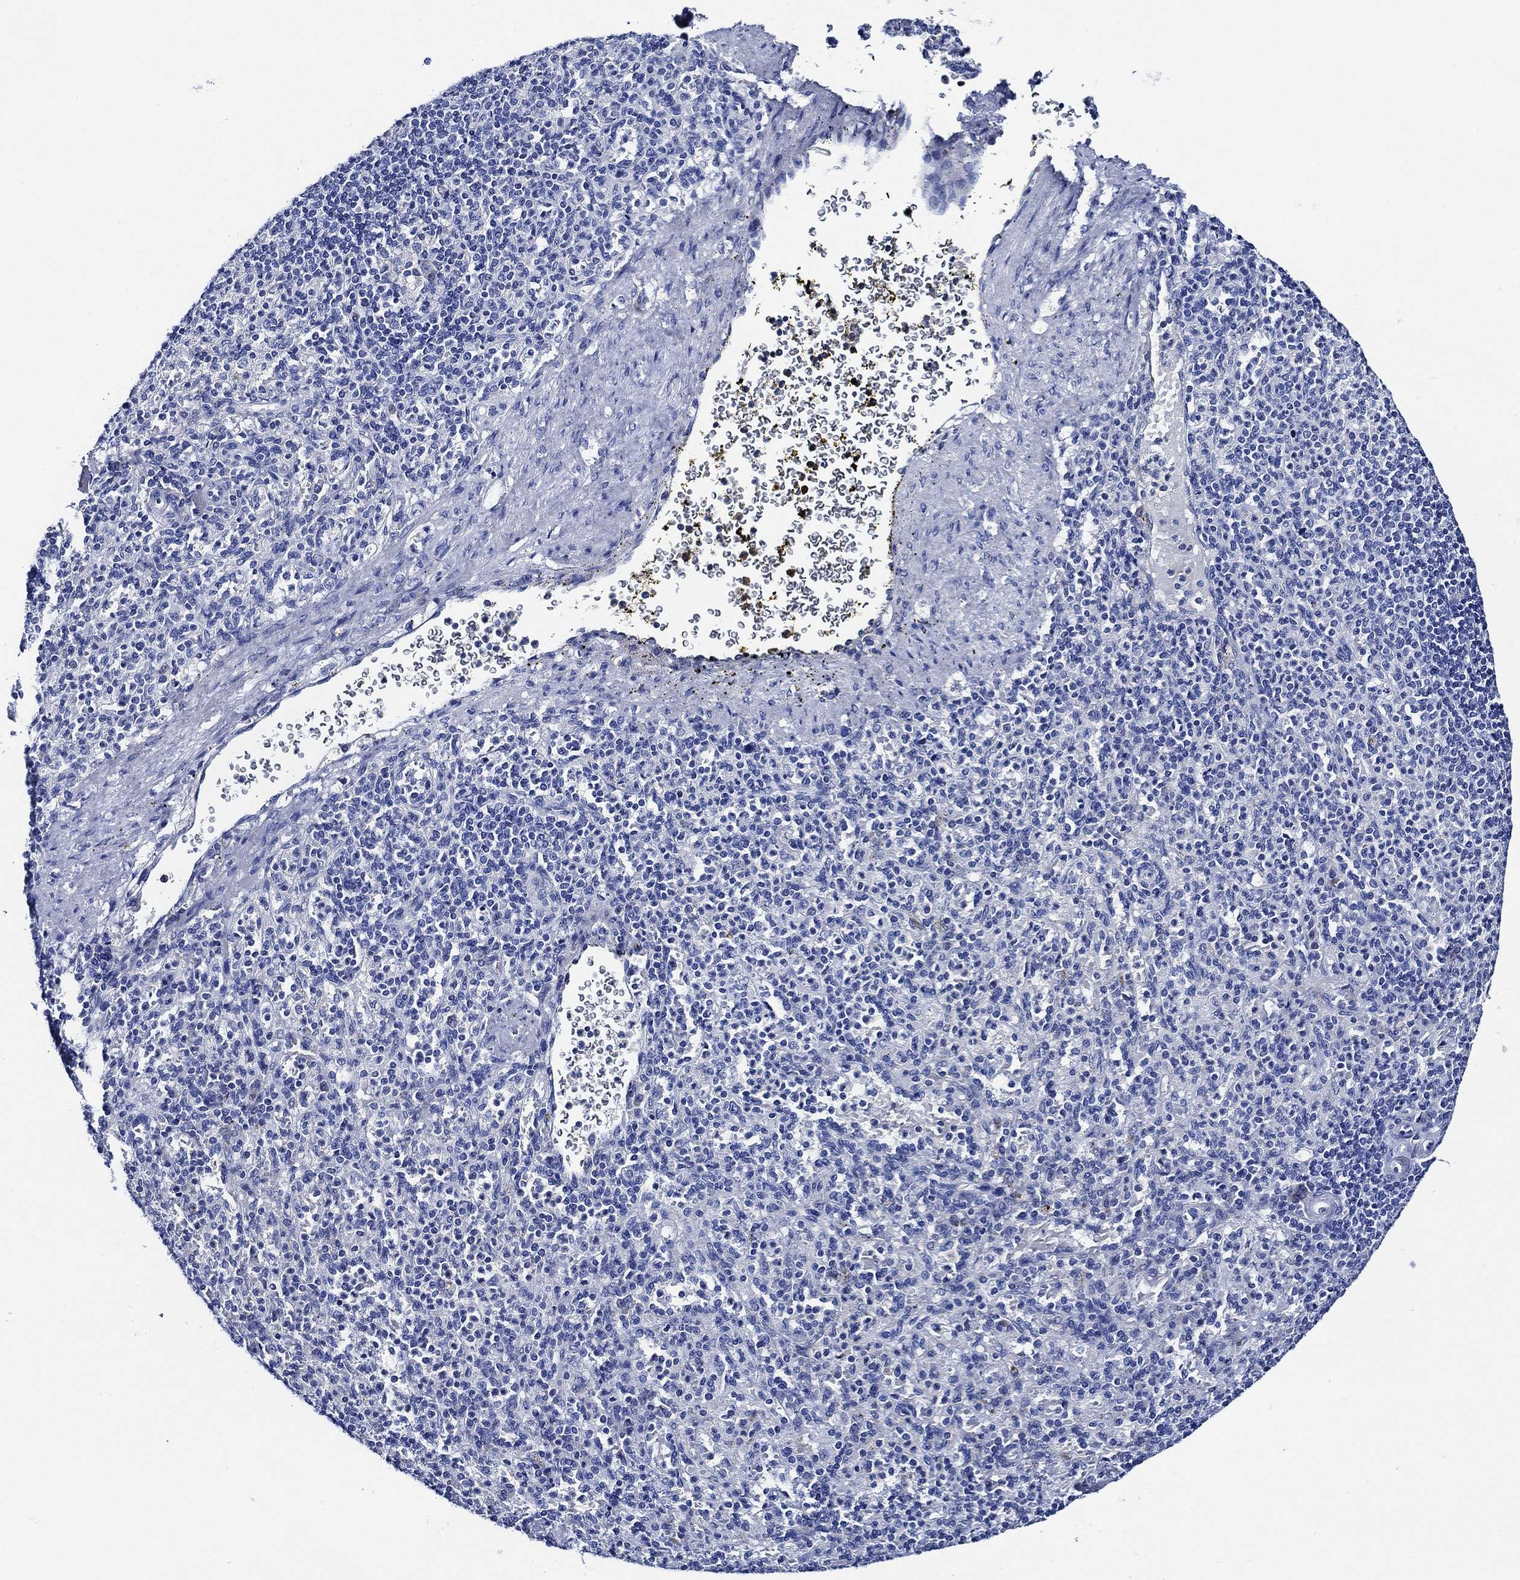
{"staining": {"intensity": "negative", "quantity": "none", "location": "none"}, "tissue": "spleen", "cell_type": "Cells in red pulp", "image_type": "normal", "snomed": [{"axis": "morphology", "description": "Normal tissue, NOS"}, {"axis": "topography", "description": "Spleen"}], "caption": "IHC histopathology image of unremarkable spleen: human spleen stained with DAB (3,3'-diaminobenzidine) reveals no significant protein expression in cells in red pulp.", "gene": "WDR62", "patient": {"sex": "female", "age": 74}}